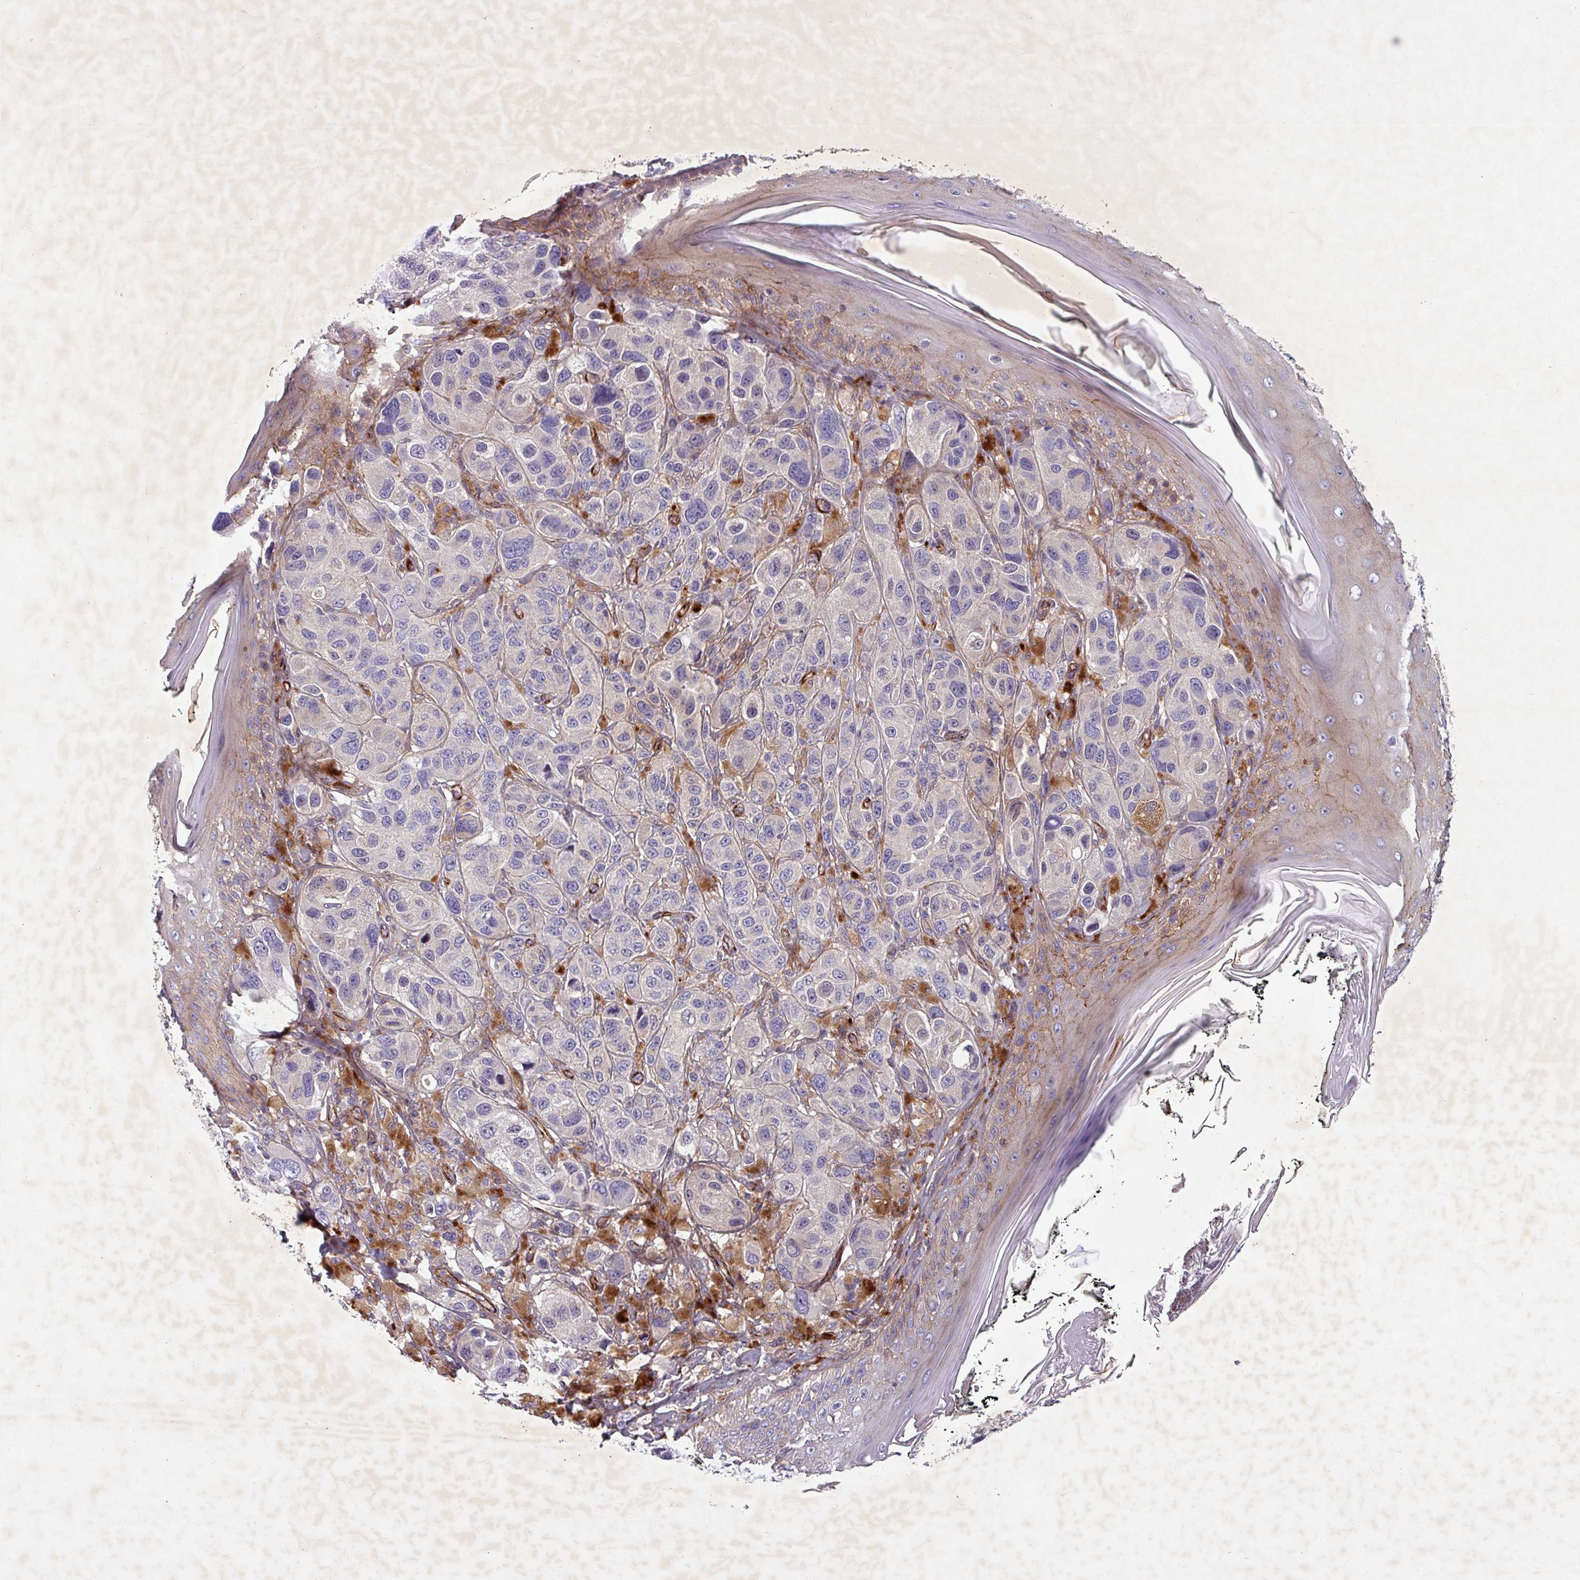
{"staining": {"intensity": "negative", "quantity": "none", "location": "none"}, "tissue": "melanoma", "cell_type": "Tumor cells", "image_type": "cancer", "snomed": [{"axis": "morphology", "description": "Malignant melanoma, NOS"}, {"axis": "topography", "description": "Skin"}], "caption": "Histopathology image shows no protein staining in tumor cells of melanoma tissue. The staining is performed using DAB brown chromogen with nuclei counter-stained in using hematoxylin.", "gene": "ATP2C2", "patient": {"sex": "male", "age": 42}}